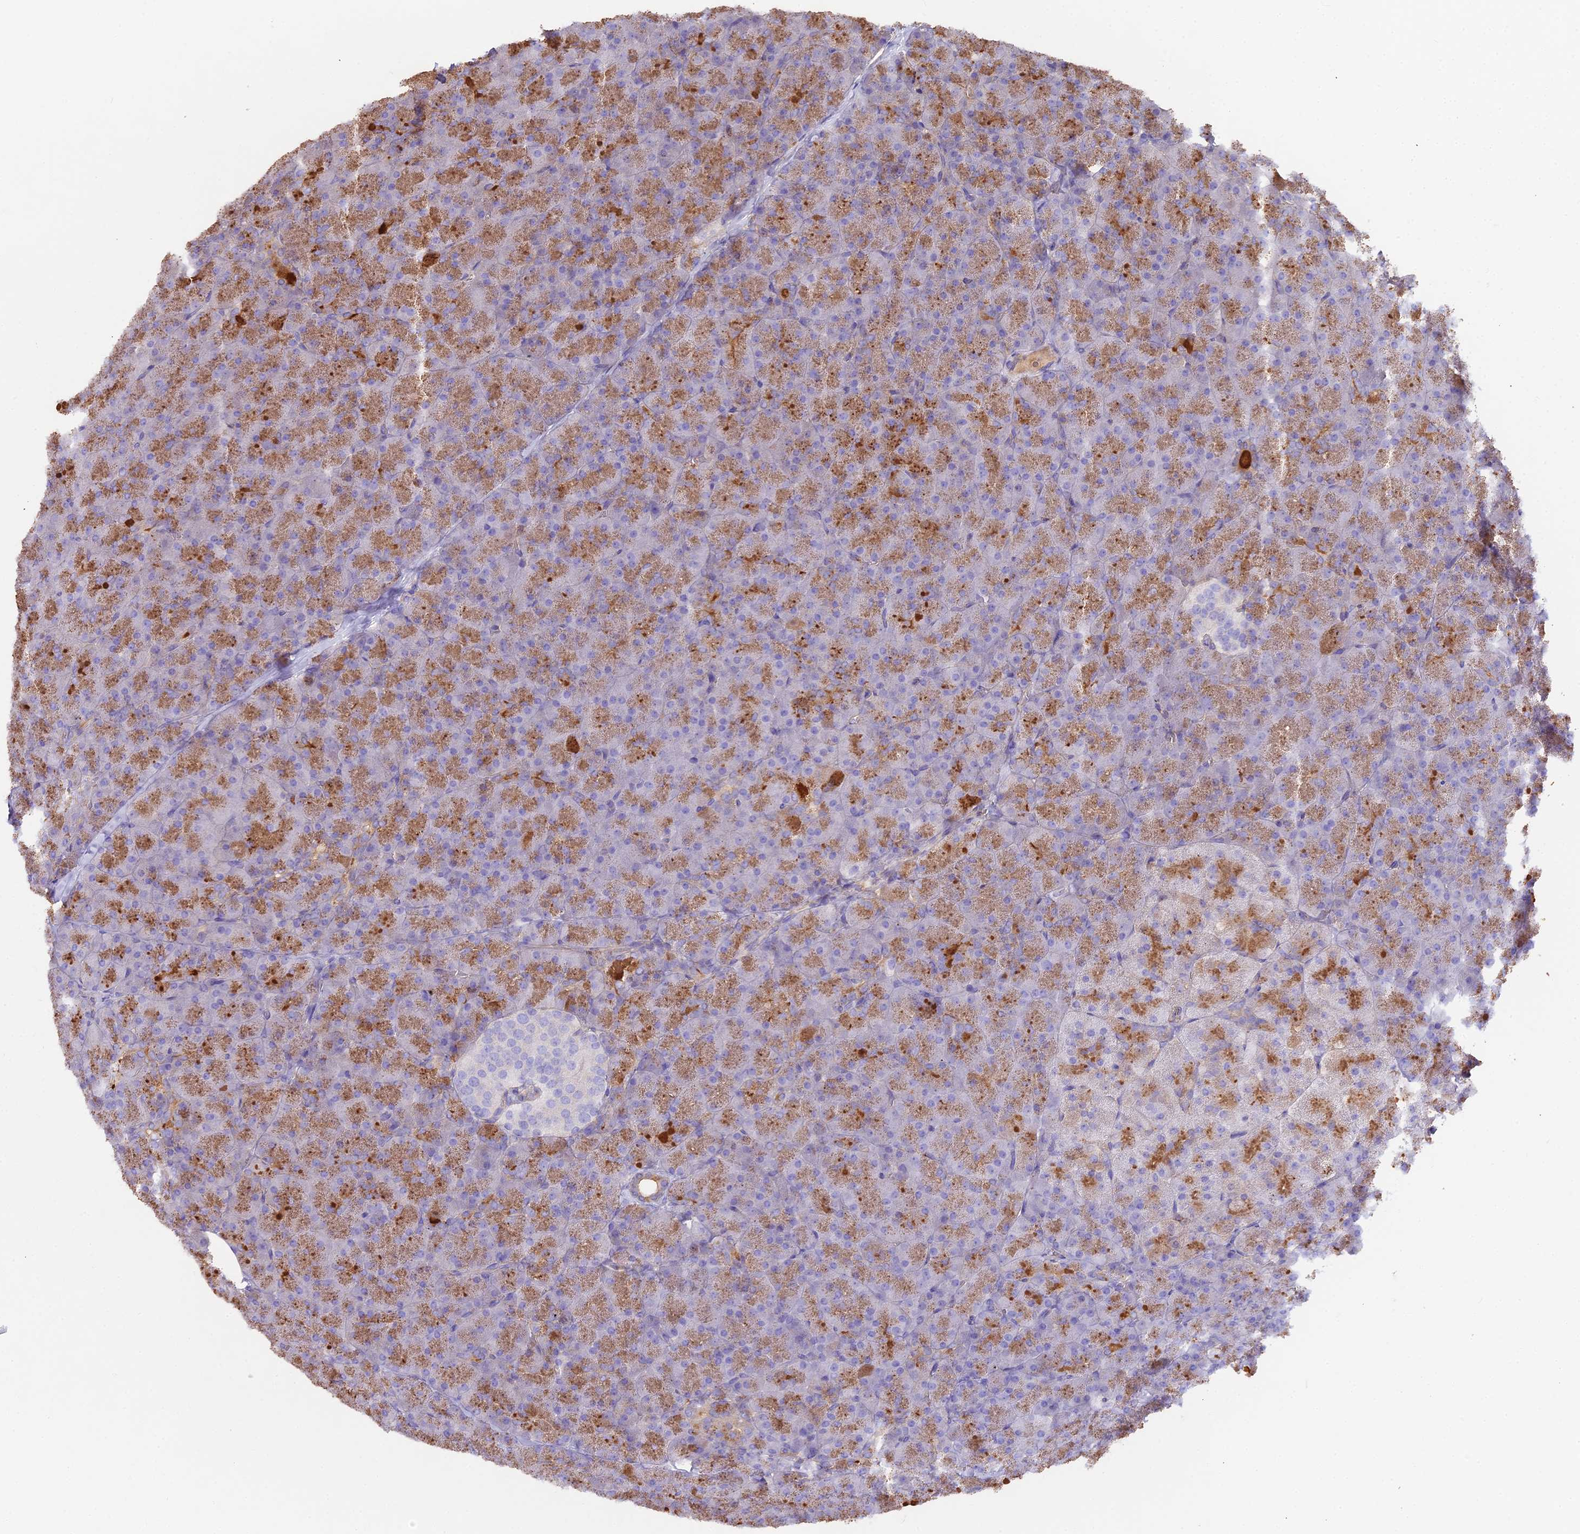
{"staining": {"intensity": "moderate", "quantity": "25%-75%", "location": "cytoplasmic/membranous"}, "tissue": "pancreas", "cell_type": "Exocrine glandular cells", "image_type": "normal", "snomed": [{"axis": "morphology", "description": "Normal tissue, NOS"}, {"axis": "topography", "description": "Pancreas"}], "caption": "IHC of normal pancreas displays medium levels of moderate cytoplasmic/membranous expression in about 25%-75% of exocrine glandular cells. Using DAB (3,3'-diaminobenzidine) (brown) and hematoxylin (blue) stains, captured at high magnification using brightfield microscopy.", "gene": "GLYAT", "patient": {"sex": "male", "age": 36}}